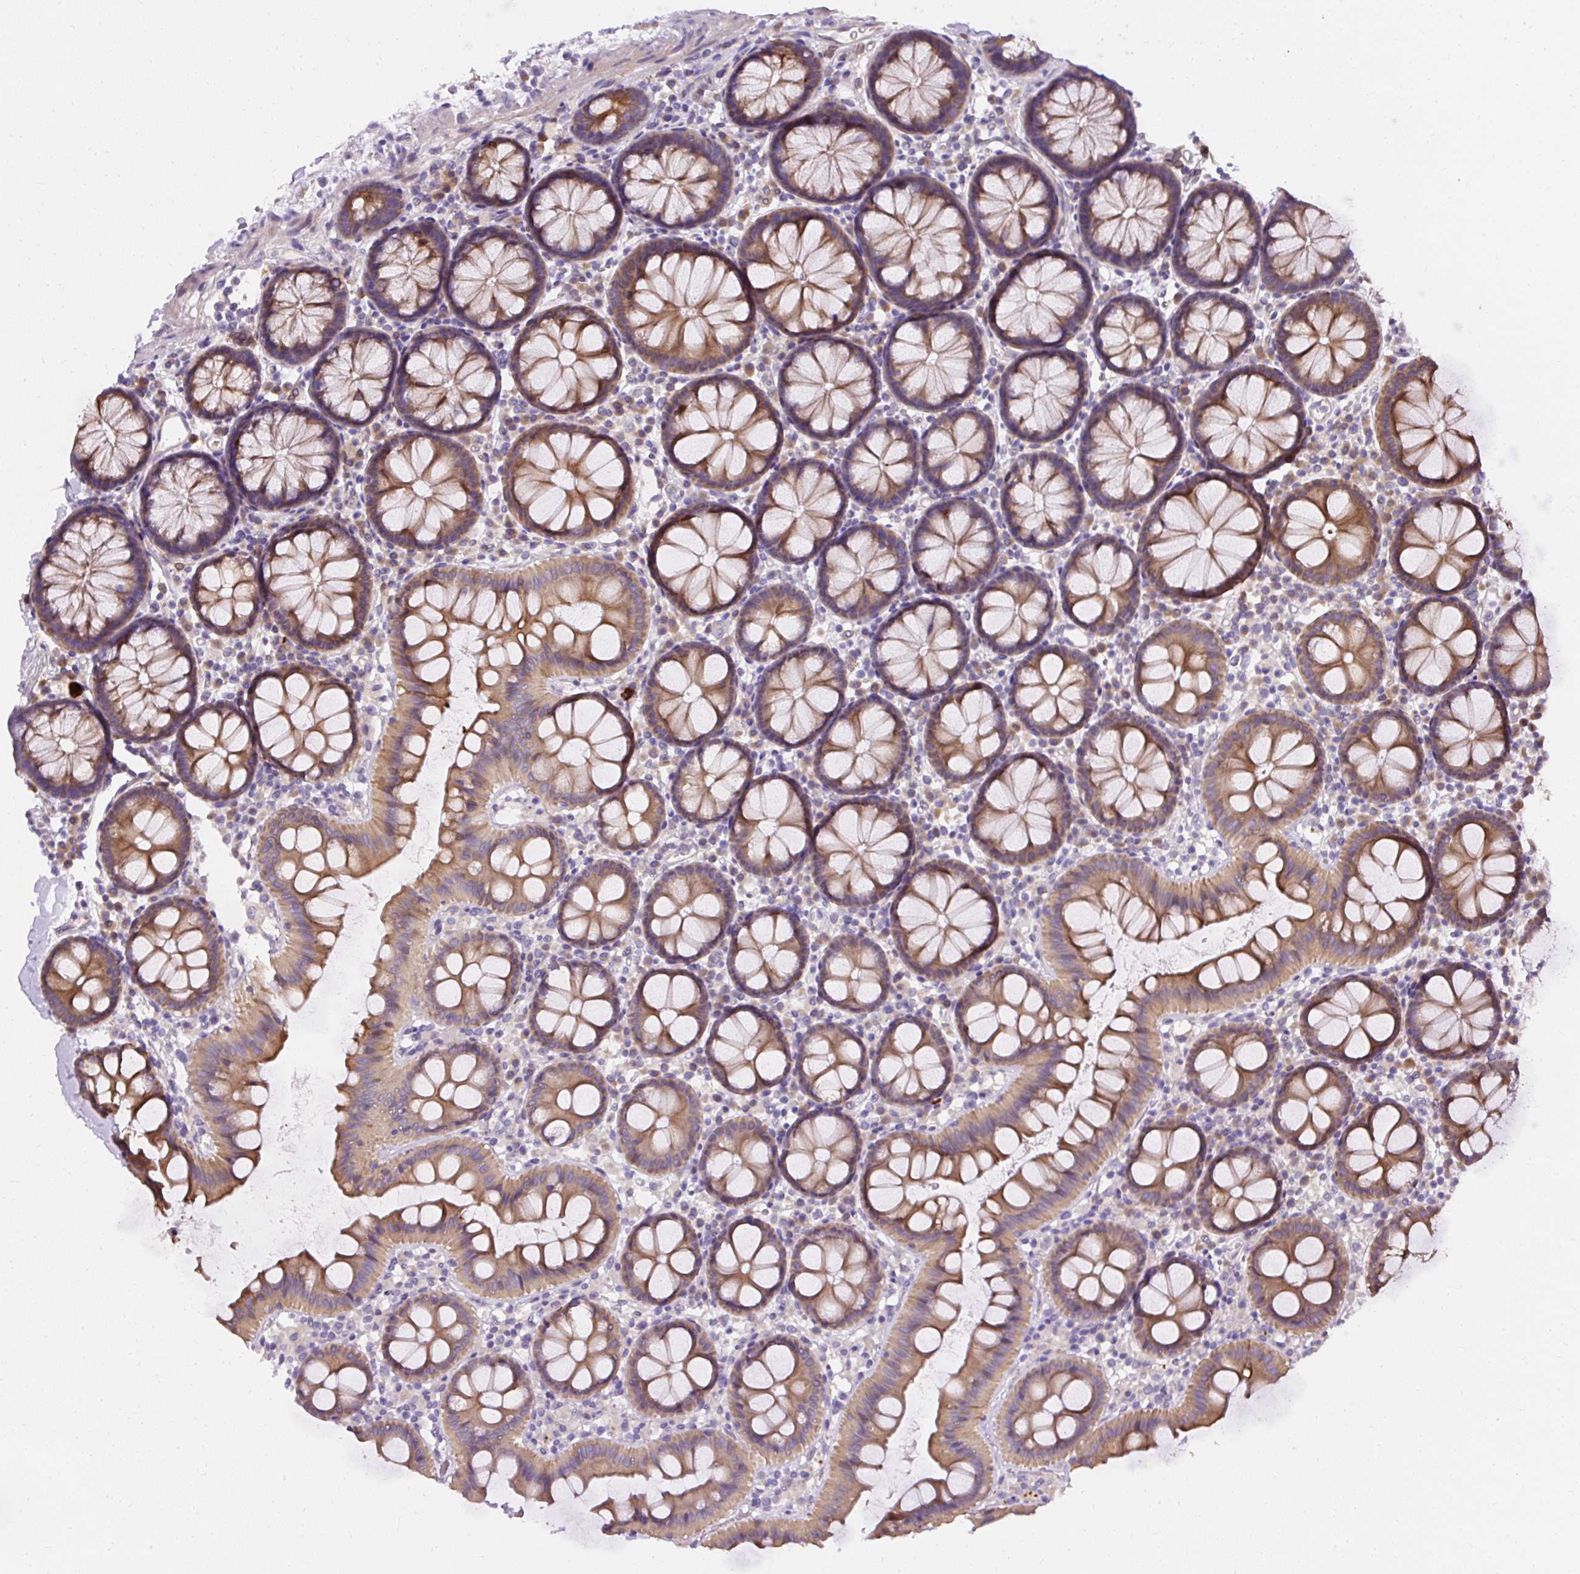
{"staining": {"intensity": "weak", "quantity": ">75%", "location": "cytoplasmic/membranous"}, "tissue": "colon", "cell_type": "Endothelial cells", "image_type": "normal", "snomed": [{"axis": "morphology", "description": "Normal tissue, NOS"}, {"axis": "topography", "description": "Colon"}], "caption": "A photomicrograph of human colon stained for a protein reveals weak cytoplasmic/membranous brown staining in endothelial cells.", "gene": "FAM149A", "patient": {"sex": "male", "age": 75}}